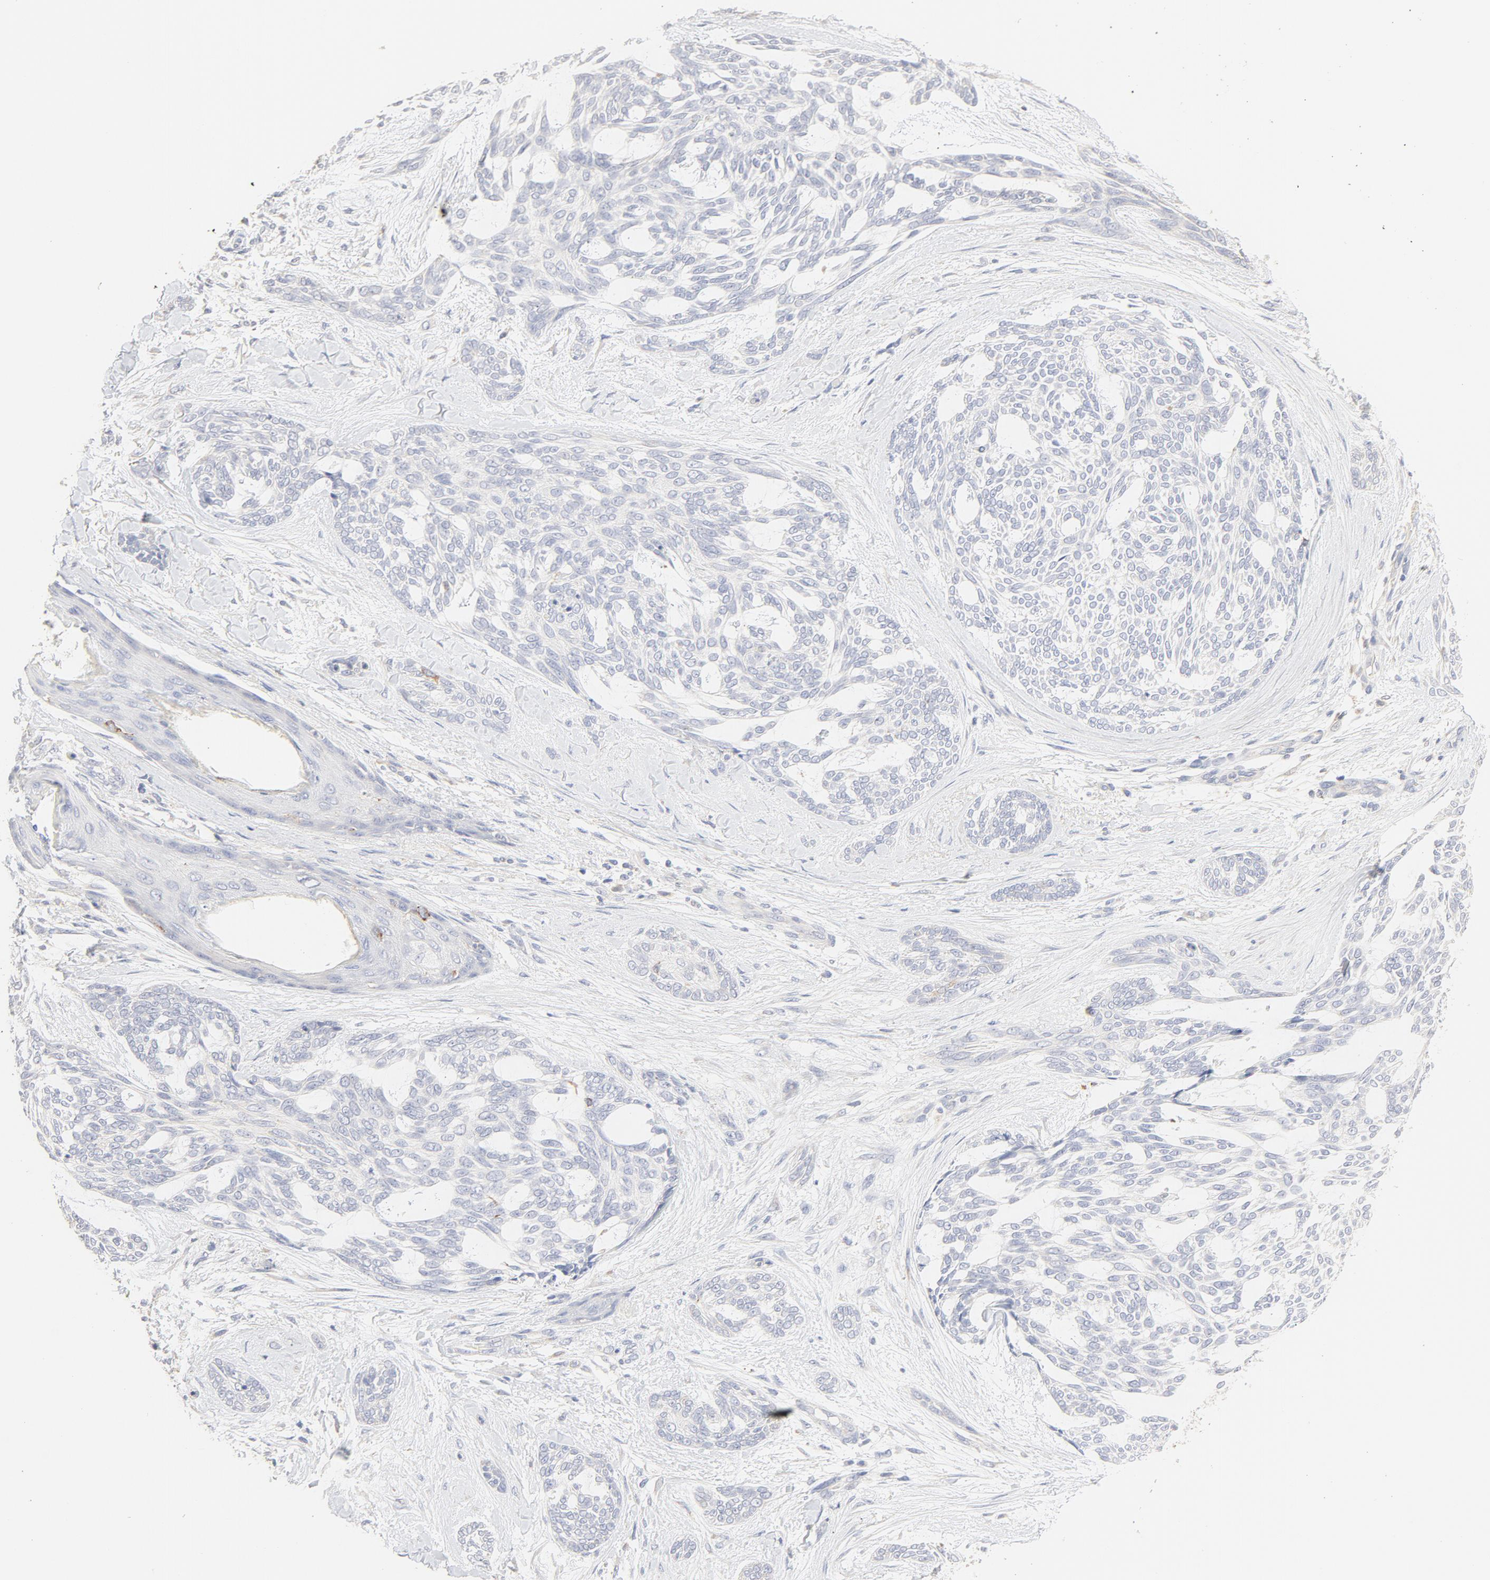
{"staining": {"intensity": "negative", "quantity": "none", "location": "none"}, "tissue": "skin cancer", "cell_type": "Tumor cells", "image_type": "cancer", "snomed": [{"axis": "morphology", "description": "Normal tissue, NOS"}, {"axis": "morphology", "description": "Basal cell carcinoma"}, {"axis": "topography", "description": "Skin"}], "caption": "High power microscopy micrograph of an immunohistochemistry photomicrograph of skin cancer (basal cell carcinoma), revealing no significant positivity in tumor cells.", "gene": "FCGBP", "patient": {"sex": "female", "age": 71}}